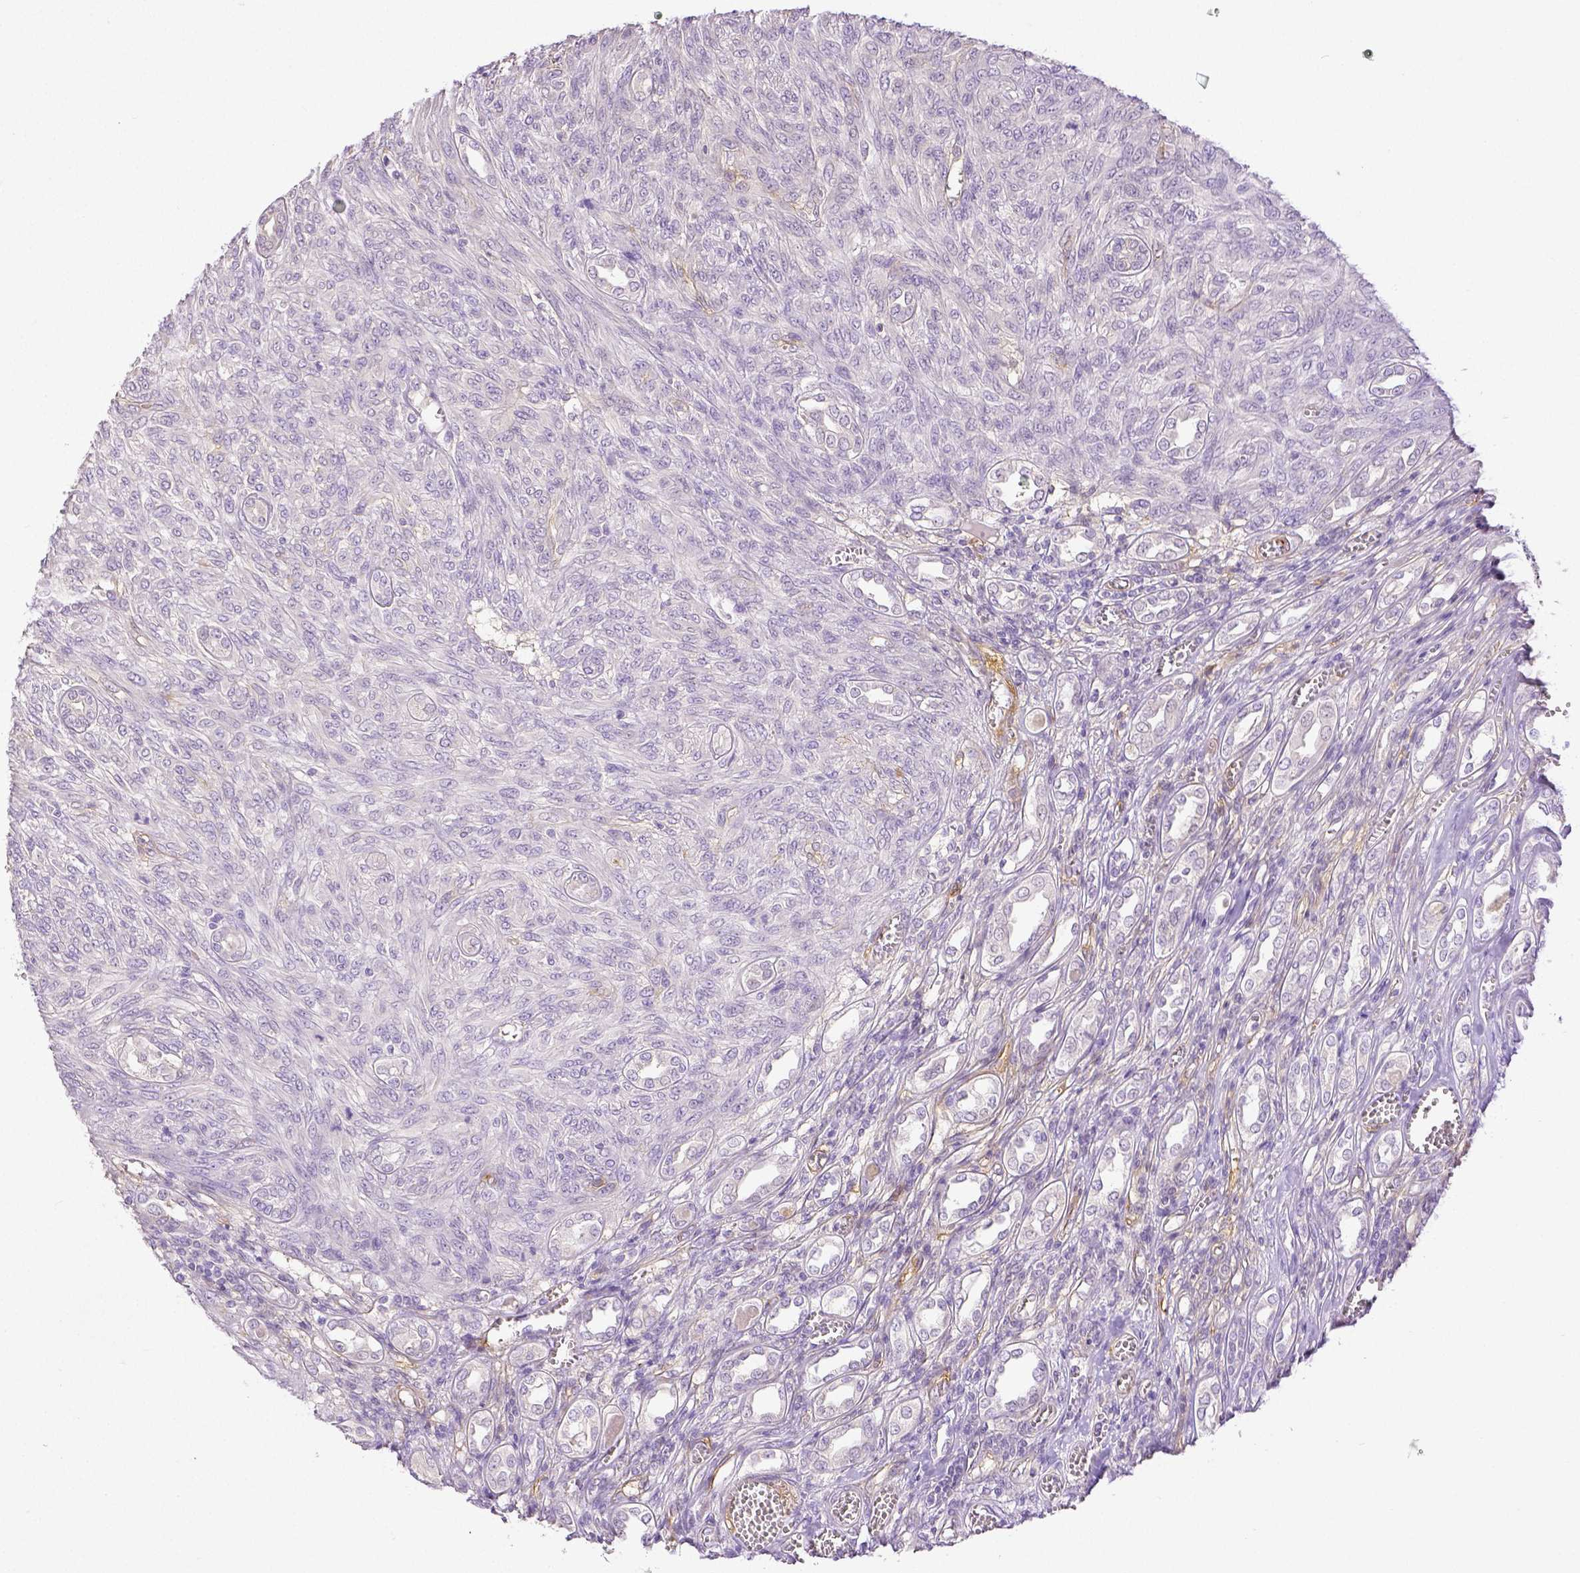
{"staining": {"intensity": "negative", "quantity": "none", "location": "none"}, "tissue": "renal cancer", "cell_type": "Tumor cells", "image_type": "cancer", "snomed": [{"axis": "morphology", "description": "Adenocarcinoma, NOS"}, {"axis": "topography", "description": "Kidney"}], "caption": "There is no significant positivity in tumor cells of renal cancer.", "gene": "THY1", "patient": {"sex": "male", "age": 58}}